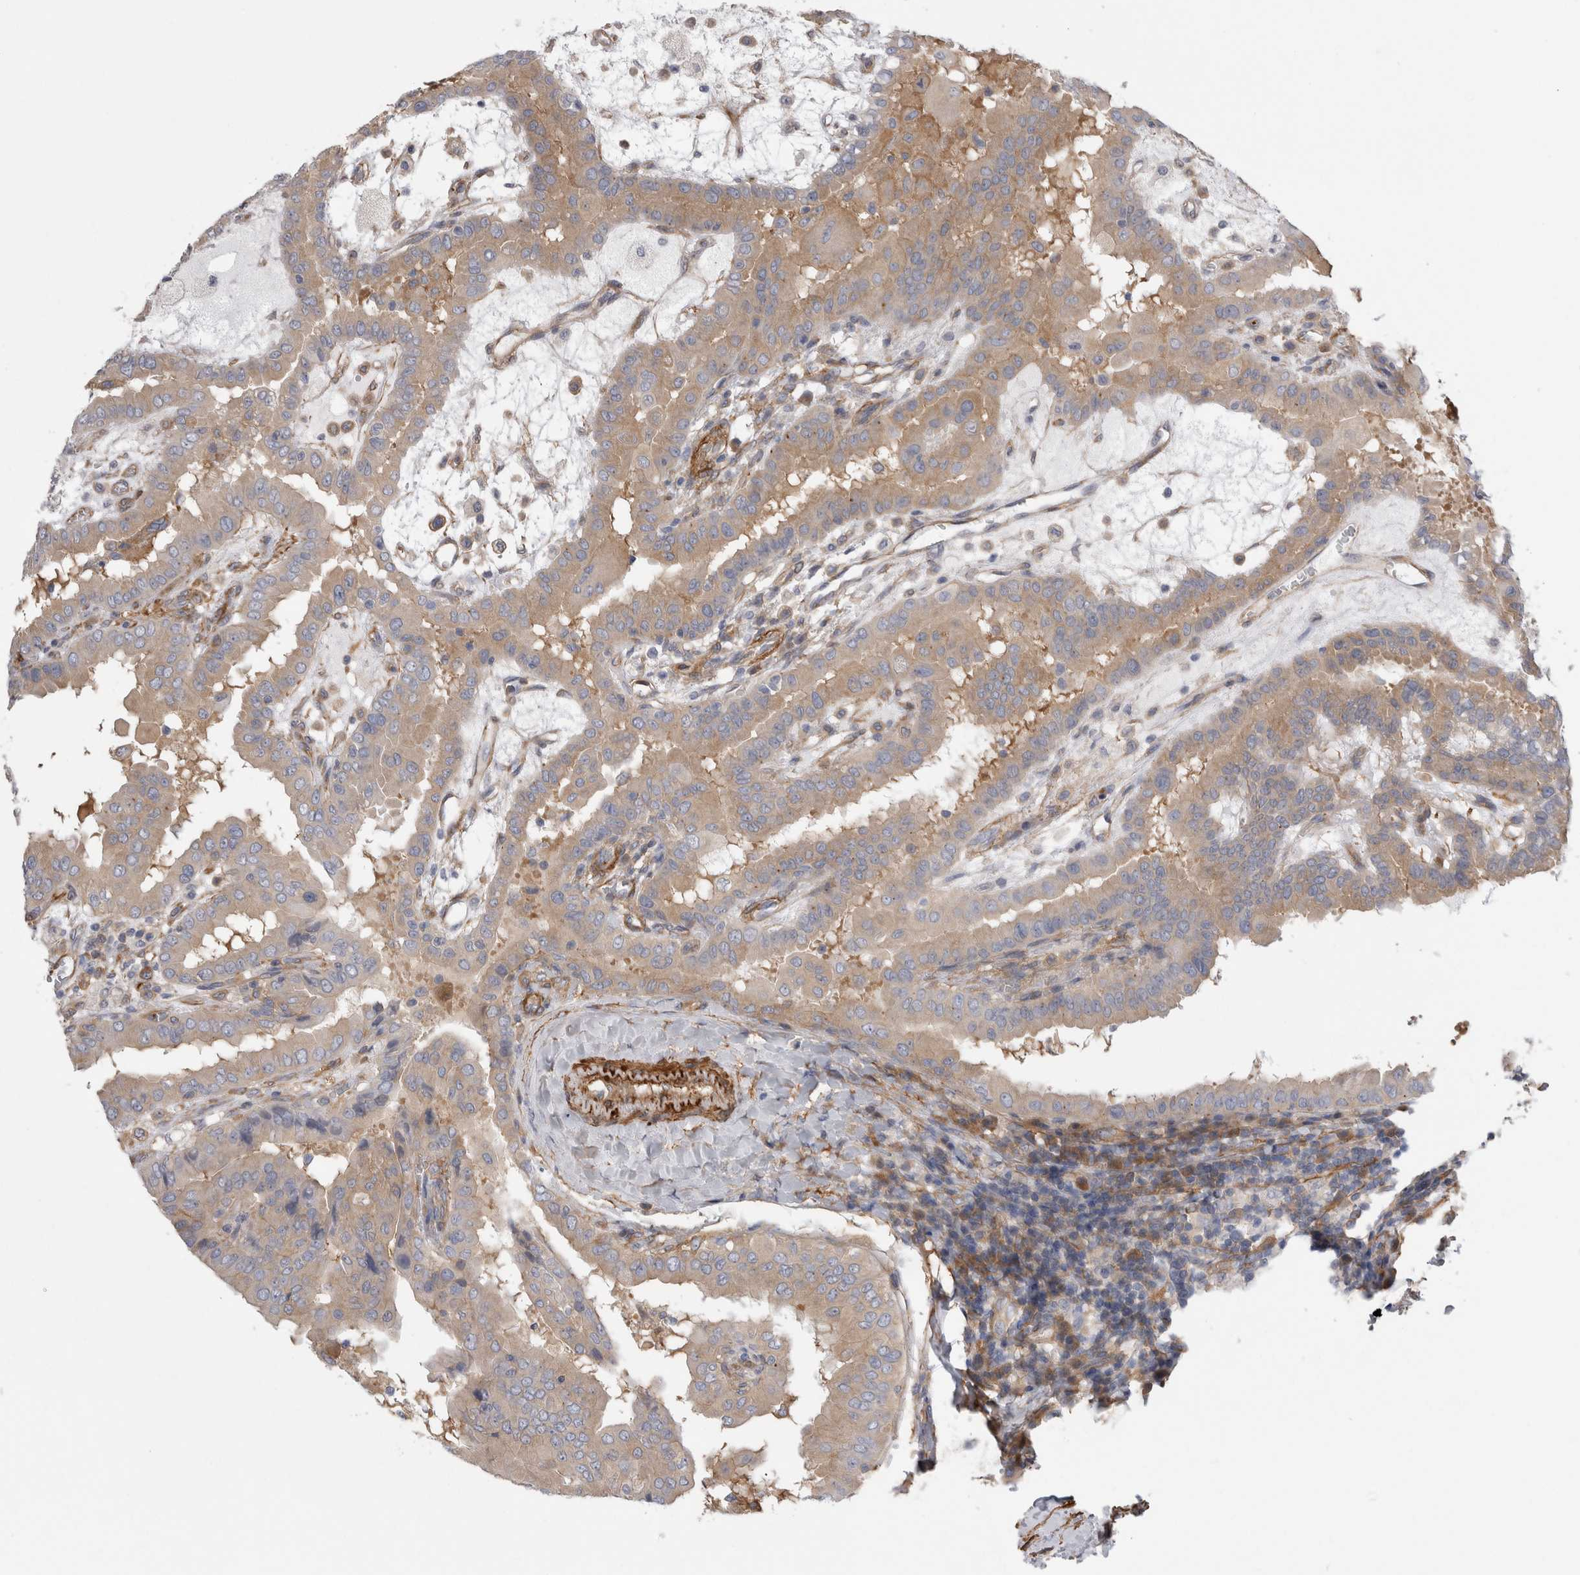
{"staining": {"intensity": "weak", "quantity": ">75%", "location": "cytoplasmic/membranous"}, "tissue": "thyroid cancer", "cell_type": "Tumor cells", "image_type": "cancer", "snomed": [{"axis": "morphology", "description": "Papillary adenocarcinoma, NOS"}, {"axis": "topography", "description": "Thyroid gland"}], "caption": "Immunohistochemical staining of human thyroid cancer shows low levels of weak cytoplasmic/membranous positivity in approximately >75% of tumor cells.", "gene": "EPRS1", "patient": {"sex": "male", "age": 33}}